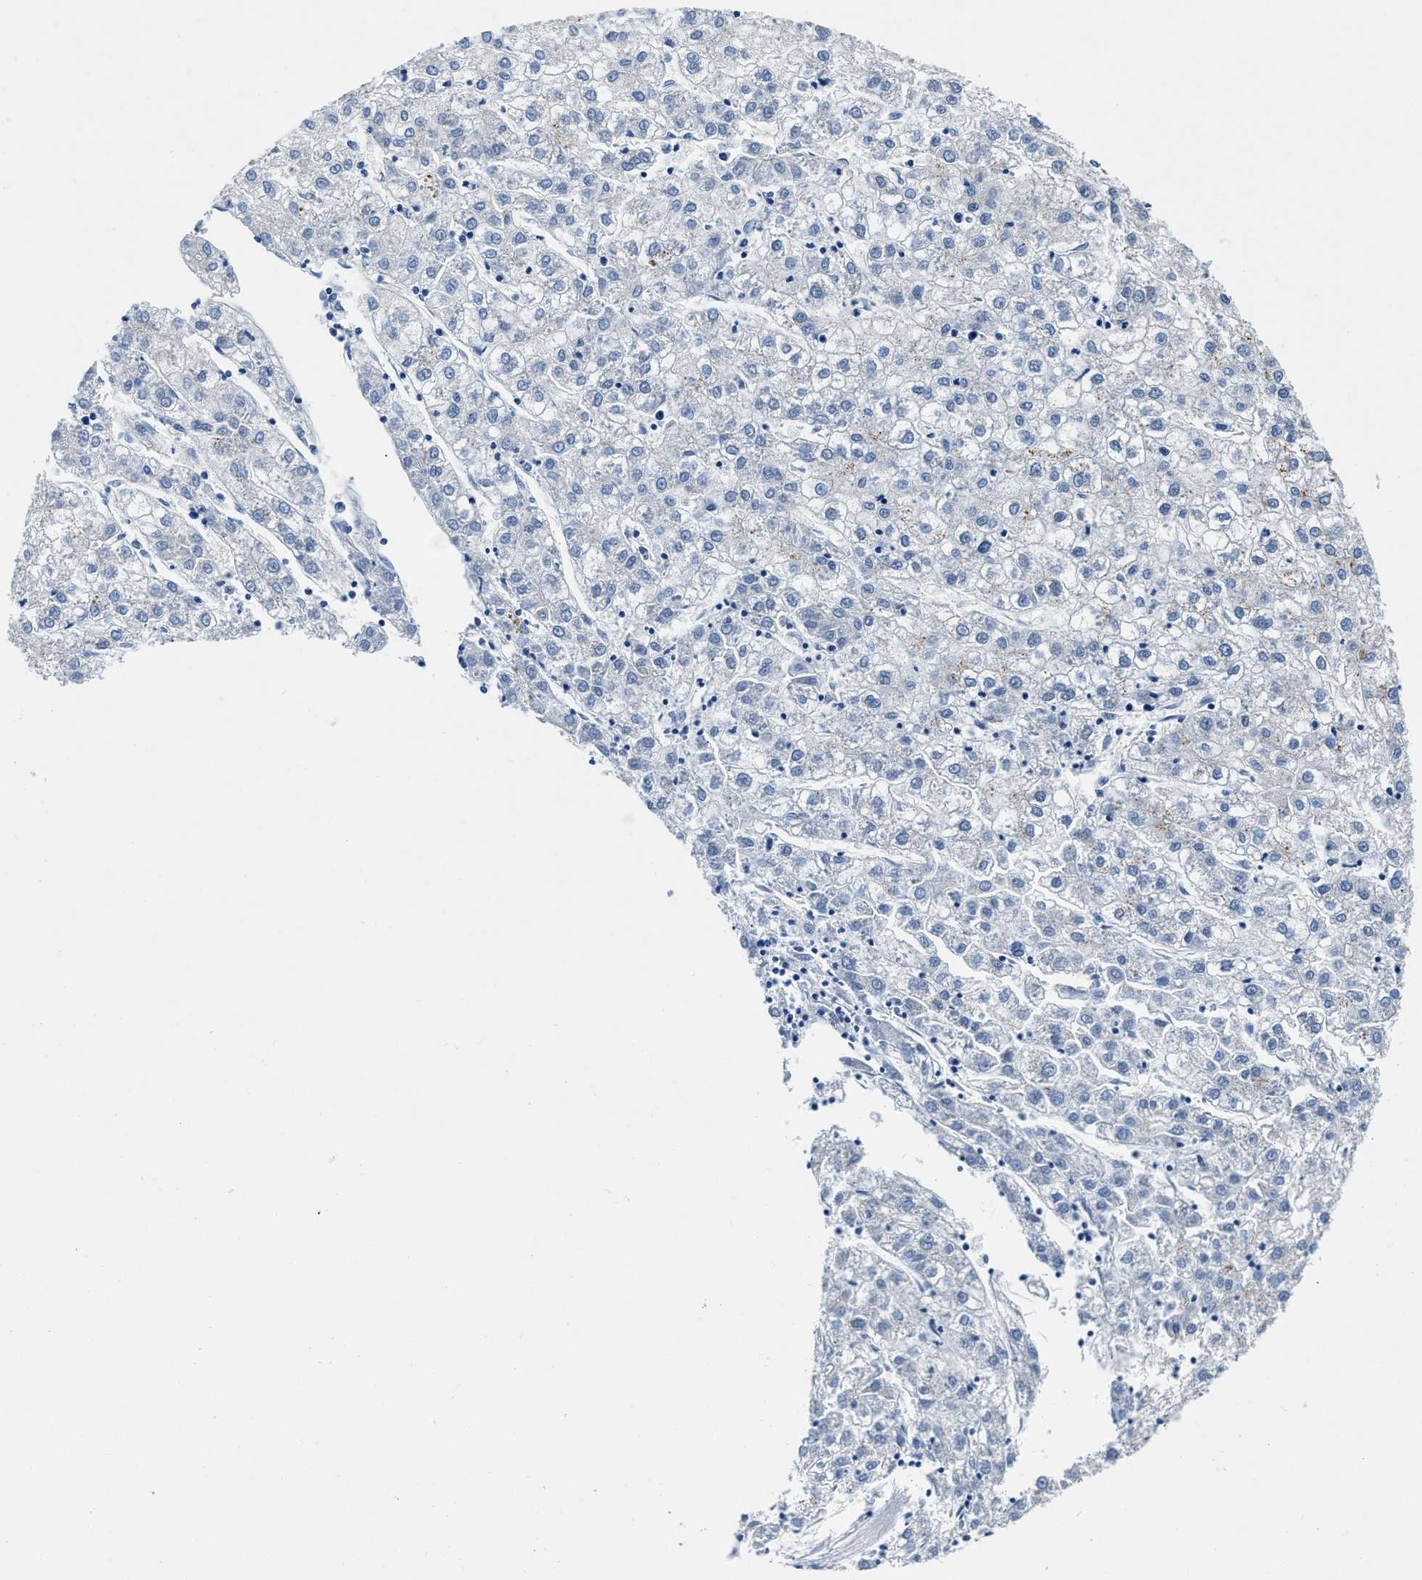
{"staining": {"intensity": "negative", "quantity": "none", "location": "none"}, "tissue": "liver cancer", "cell_type": "Tumor cells", "image_type": "cancer", "snomed": [{"axis": "morphology", "description": "Carcinoma, Hepatocellular, NOS"}, {"axis": "topography", "description": "Liver"}], "caption": "Immunohistochemical staining of human hepatocellular carcinoma (liver) exhibits no significant expression in tumor cells. The staining was performed using DAB (3,3'-diaminobenzidine) to visualize the protein expression in brown, while the nuclei were stained in blue with hematoxylin (Magnification: 20x).", "gene": "DAG1", "patient": {"sex": "male", "age": 72}}